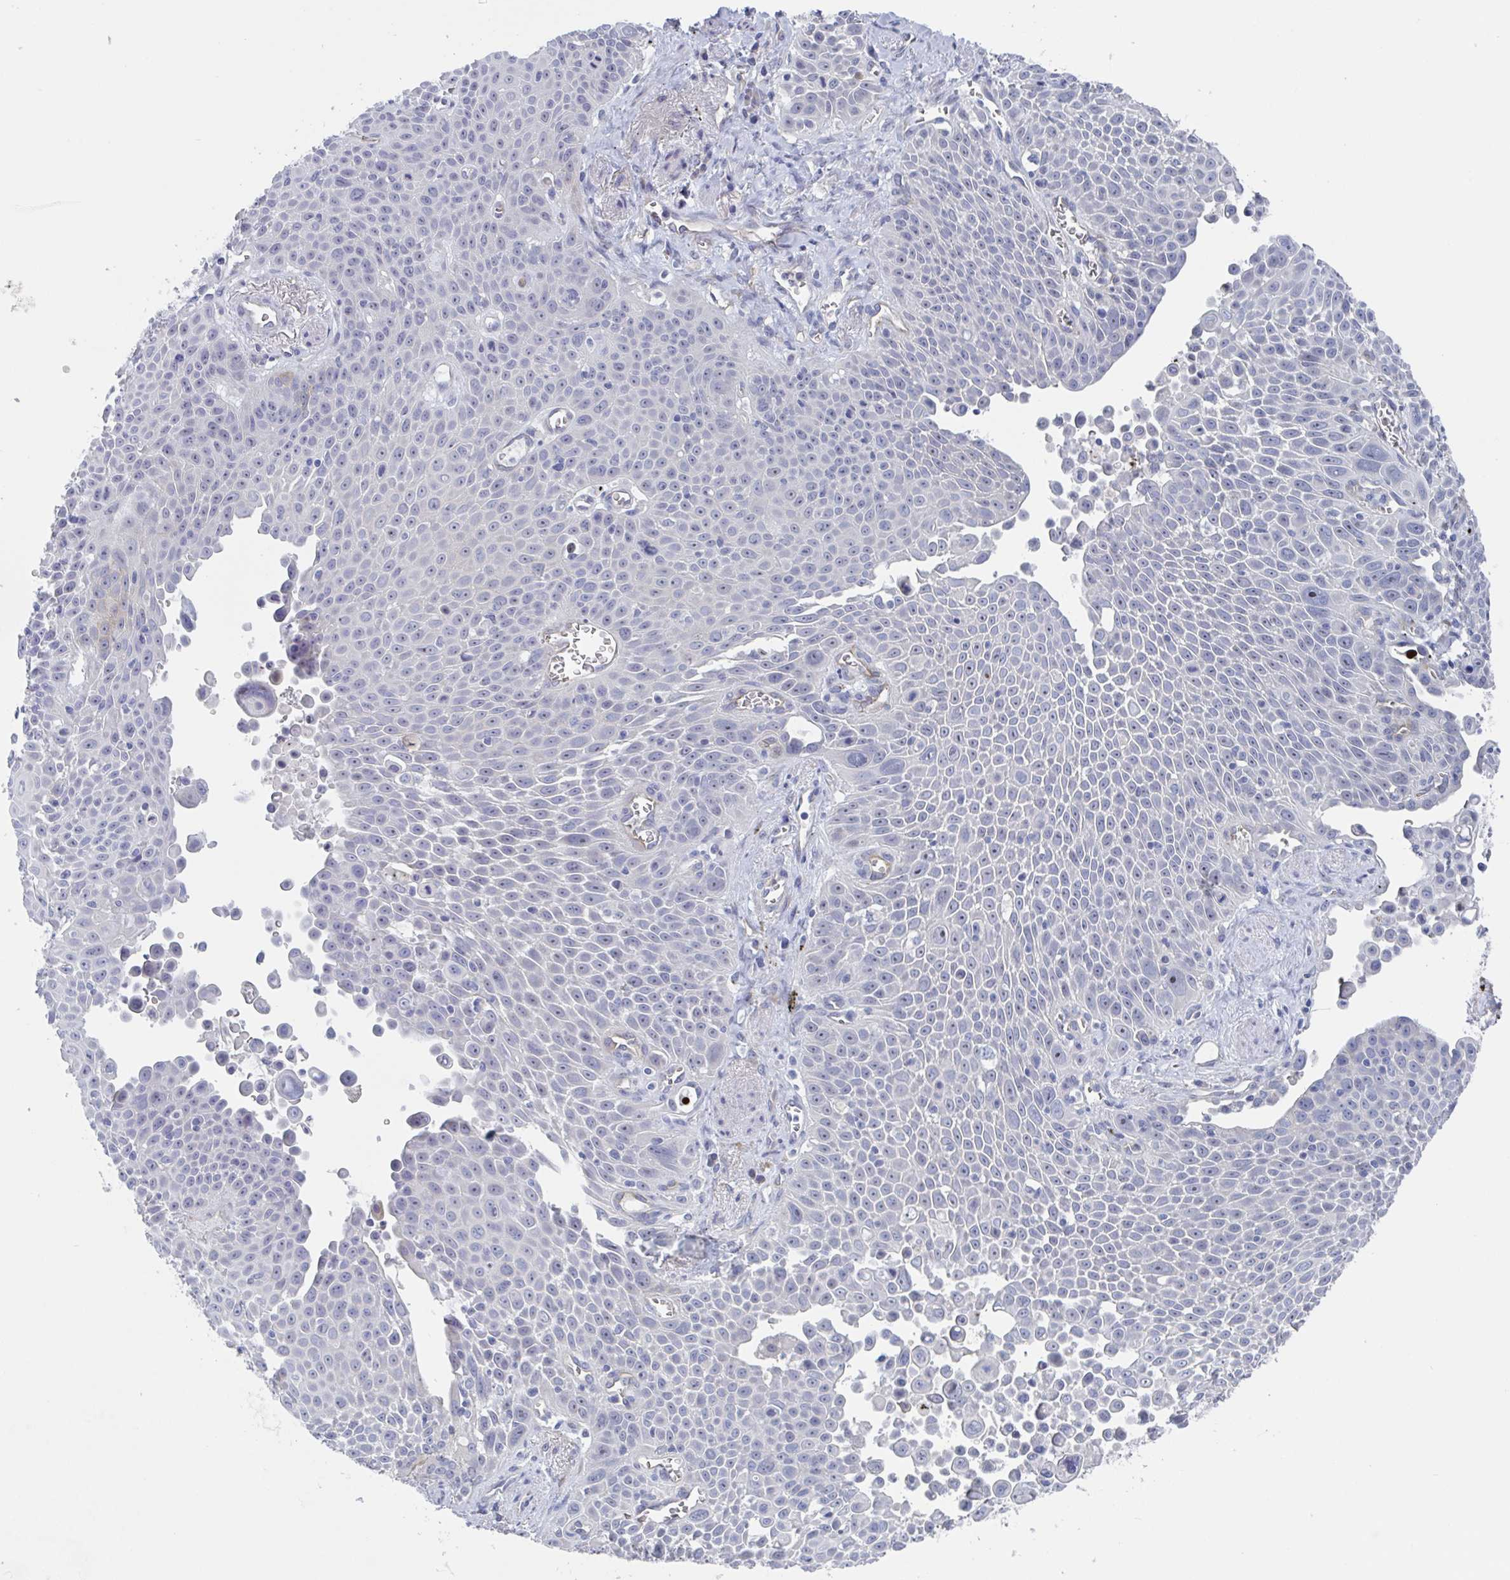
{"staining": {"intensity": "negative", "quantity": "none", "location": "none"}, "tissue": "lung cancer", "cell_type": "Tumor cells", "image_type": "cancer", "snomed": [{"axis": "morphology", "description": "Squamous cell carcinoma, NOS"}, {"axis": "morphology", "description": "Squamous cell carcinoma, metastatic, NOS"}, {"axis": "topography", "description": "Lymph node"}, {"axis": "topography", "description": "Lung"}], "caption": "Metastatic squamous cell carcinoma (lung) was stained to show a protein in brown. There is no significant staining in tumor cells.", "gene": "ST14", "patient": {"sex": "female", "age": 62}}